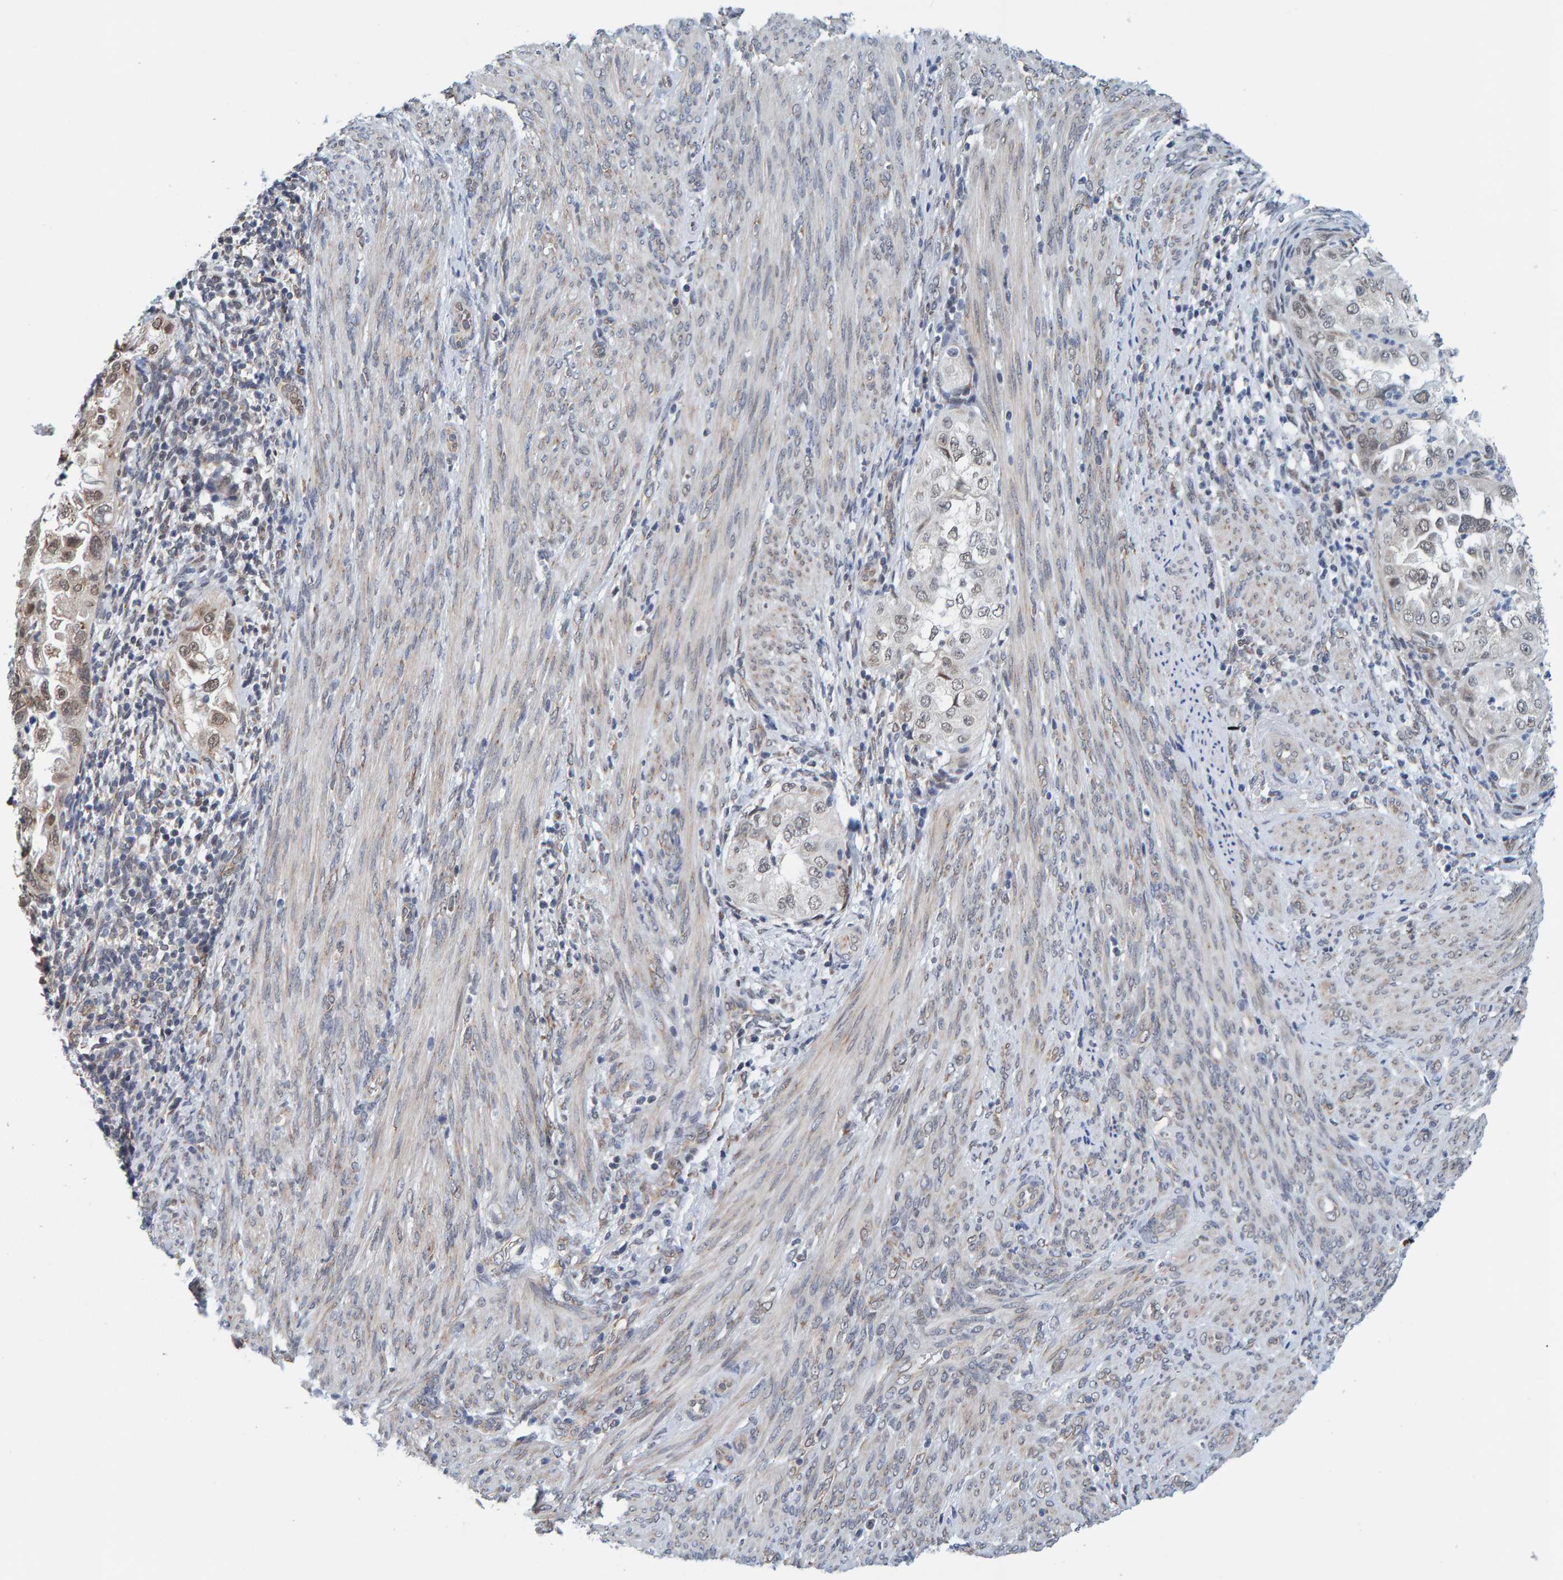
{"staining": {"intensity": "weak", "quantity": "25%-75%", "location": "cytoplasmic/membranous,nuclear"}, "tissue": "endometrial cancer", "cell_type": "Tumor cells", "image_type": "cancer", "snomed": [{"axis": "morphology", "description": "Adenocarcinoma, NOS"}, {"axis": "topography", "description": "Endometrium"}], "caption": "Endometrial cancer stained with a protein marker reveals weak staining in tumor cells.", "gene": "SCRN2", "patient": {"sex": "female", "age": 85}}